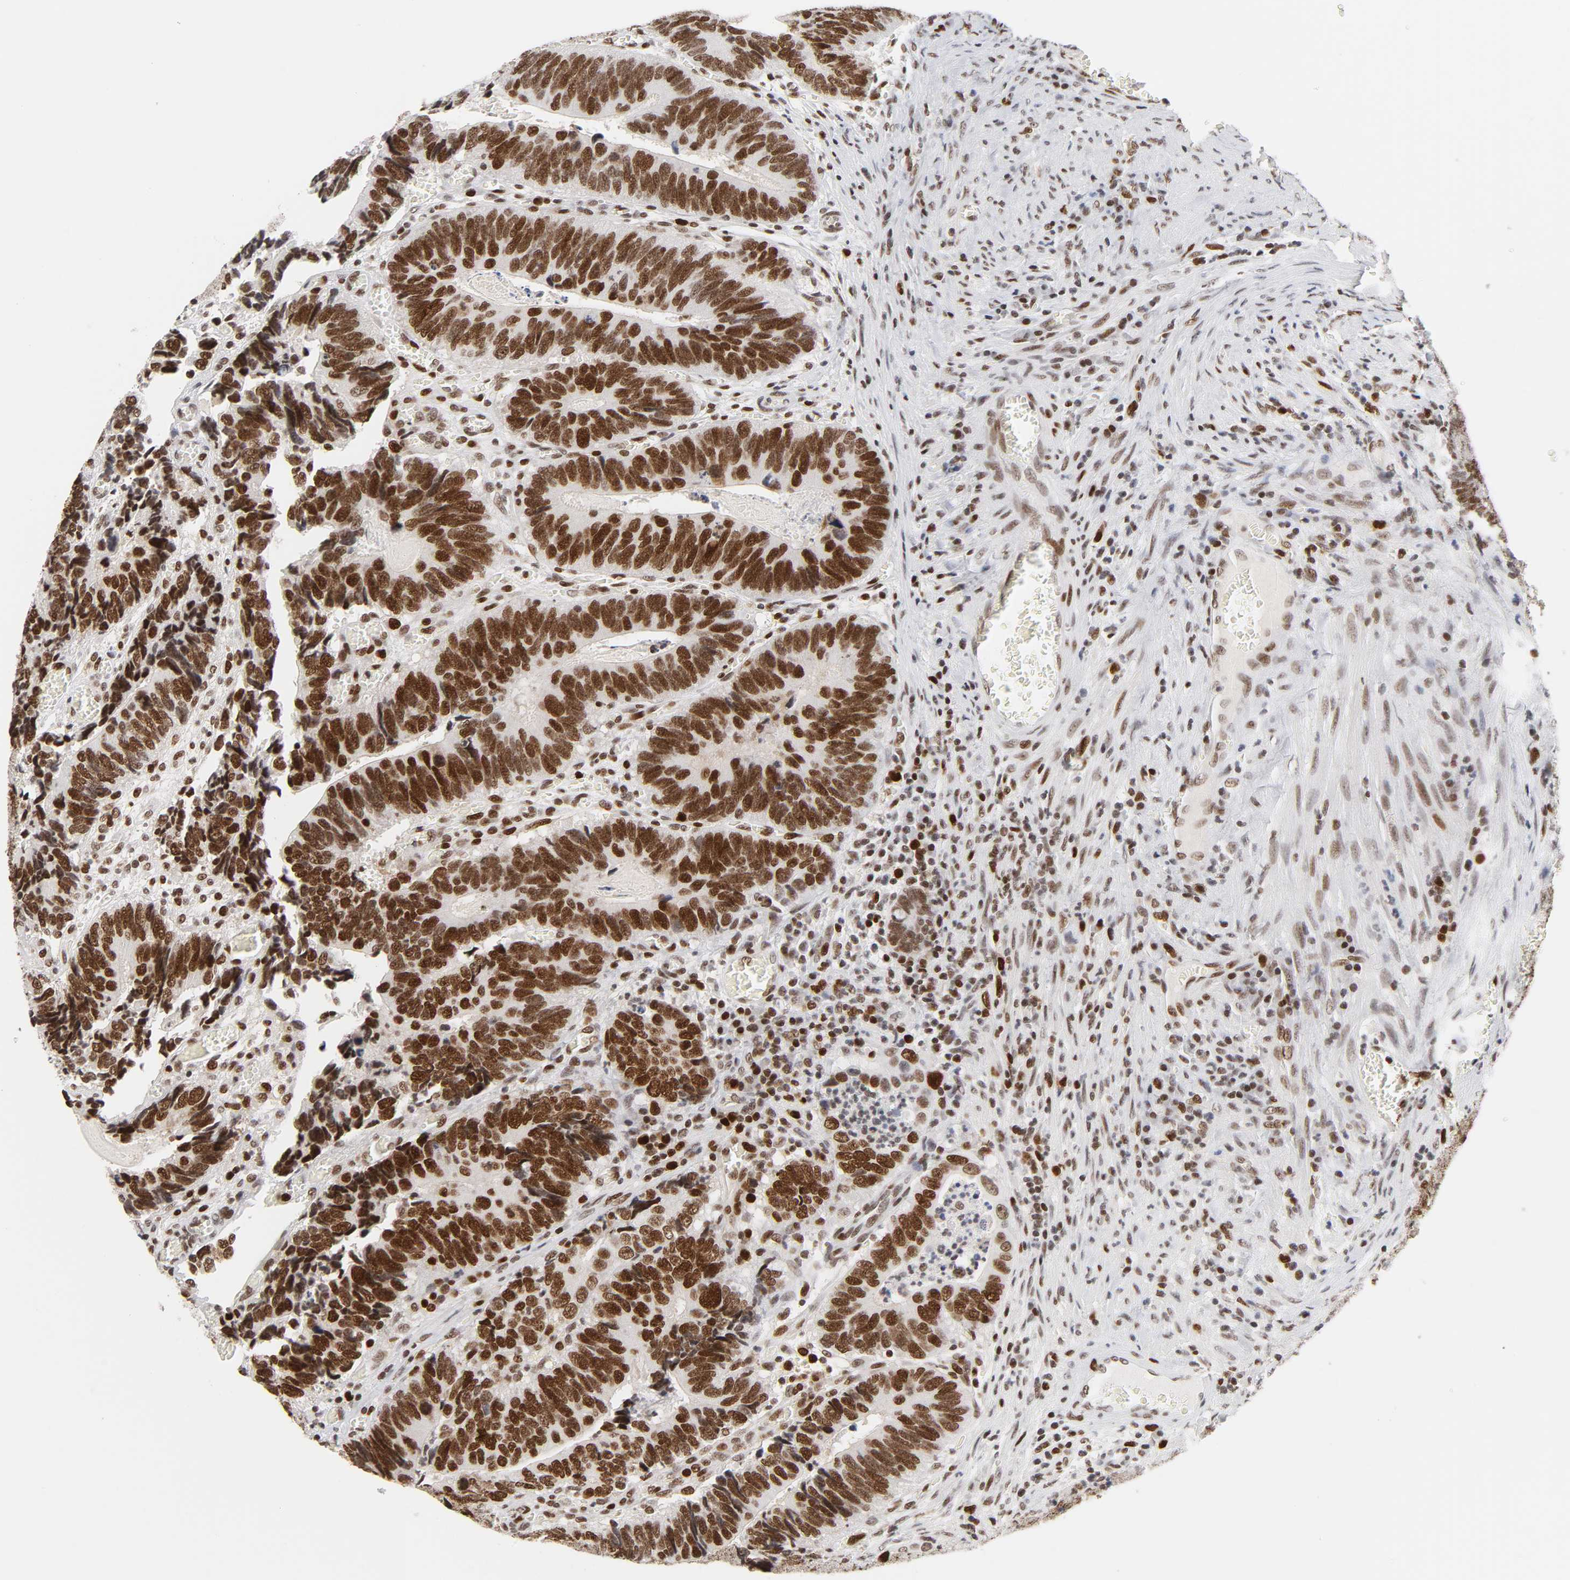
{"staining": {"intensity": "strong", "quantity": ">75%", "location": "nuclear"}, "tissue": "colorectal cancer", "cell_type": "Tumor cells", "image_type": "cancer", "snomed": [{"axis": "morphology", "description": "Adenocarcinoma, NOS"}, {"axis": "topography", "description": "Colon"}], "caption": "Immunohistochemical staining of human adenocarcinoma (colorectal) displays high levels of strong nuclear positivity in about >75% of tumor cells. The staining was performed using DAB, with brown indicating positive protein expression. Nuclei are stained blue with hematoxylin.", "gene": "RFC4", "patient": {"sex": "male", "age": 72}}